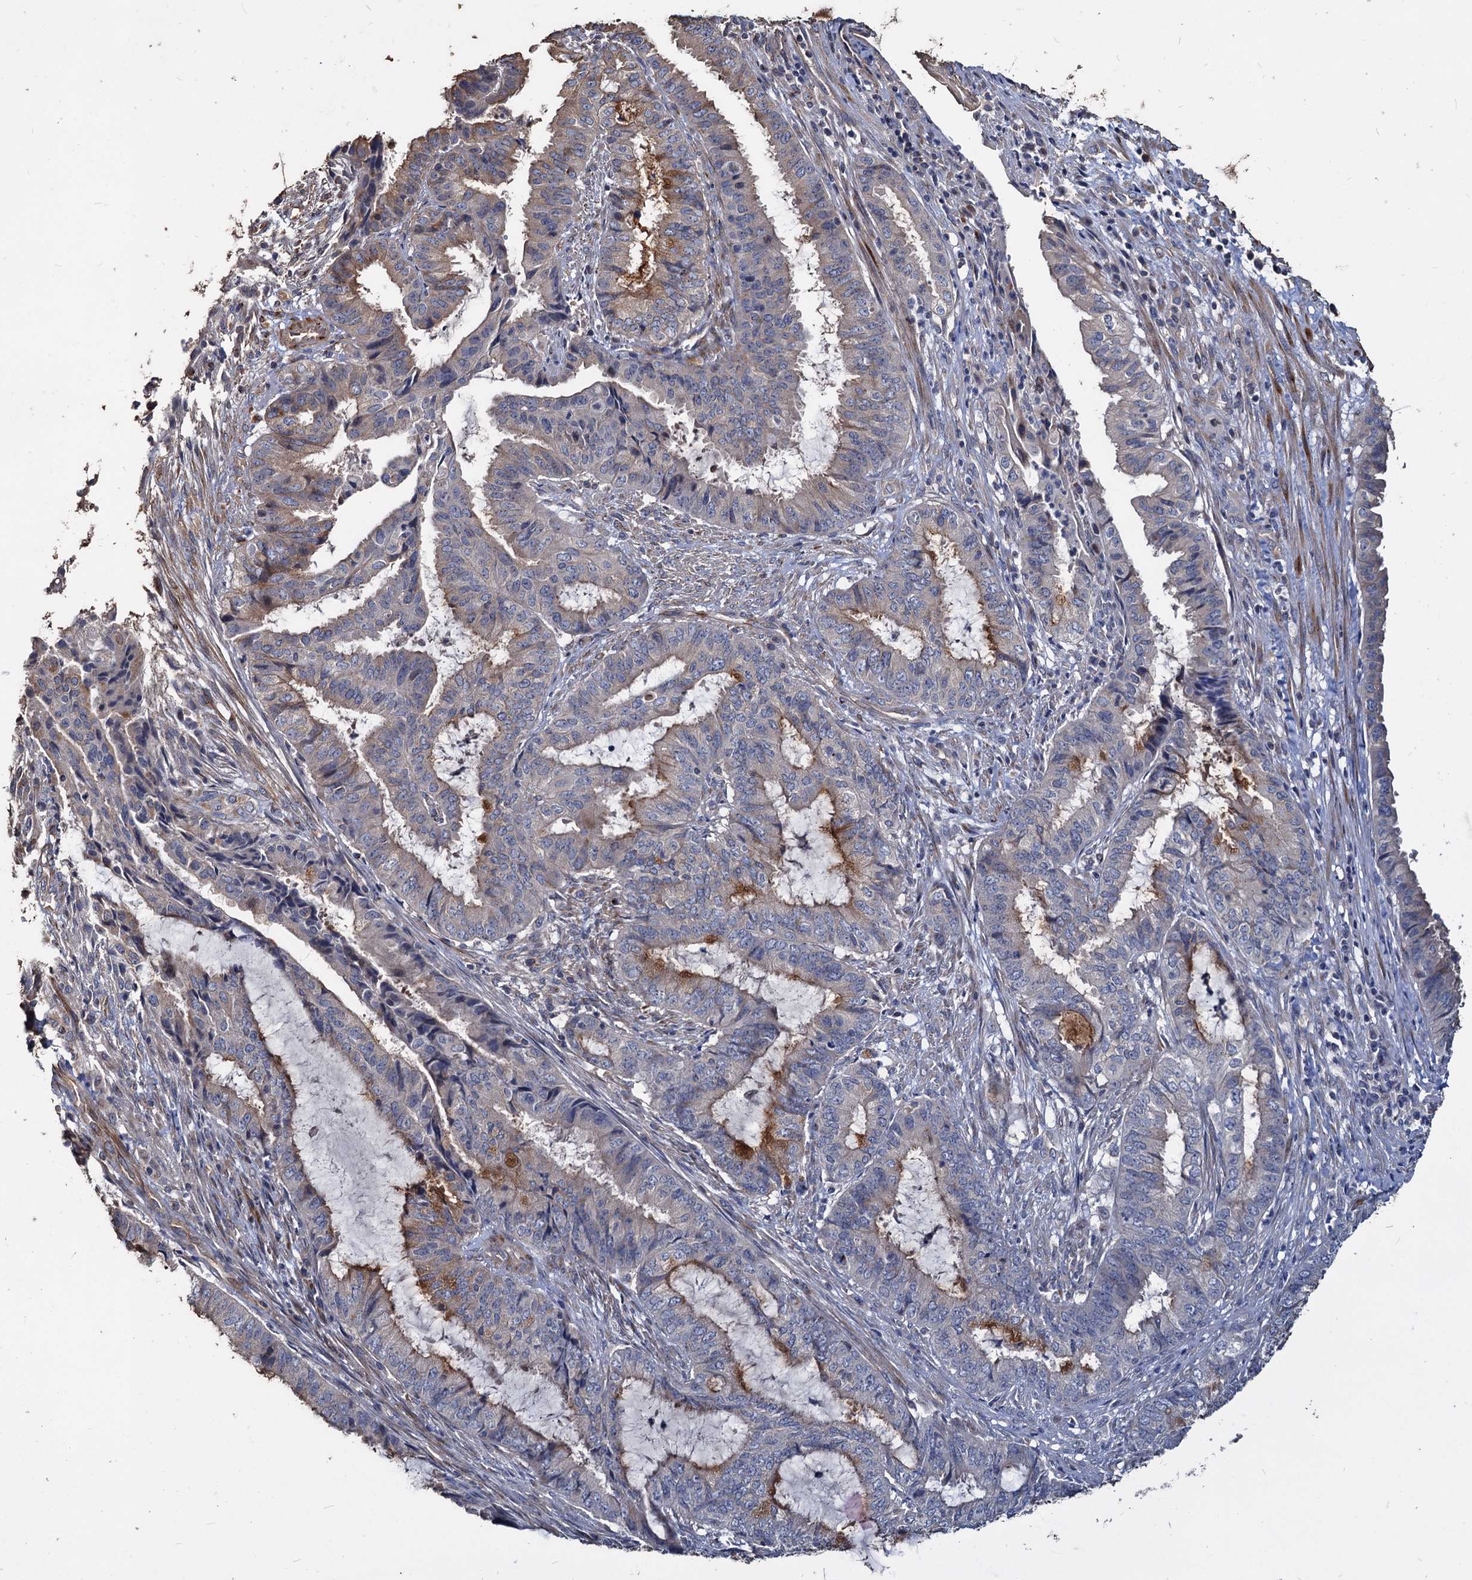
{"staining": {"intensity": "strong", "quantity": "<25%", "location": "cytoplasmic/membranous"}, "tissue": "endometrial cancer", "cell_type": "Tumor cells", "image_type": "cancer", "snomed": [{"axis": "morphology", "description": "Adenocarcinoma, NOS"}, {"axis": "topography", "description": "Endometrium"}], "caption": "Adenocarcinoma (endometrial) was stained to show a protein in brown. There is medium levels of strong cytoplasmic/membranous staining in about <25% of tumor cells.", "gene": "DEPDC4", "patient": {"sex": "female", "age": 51}}